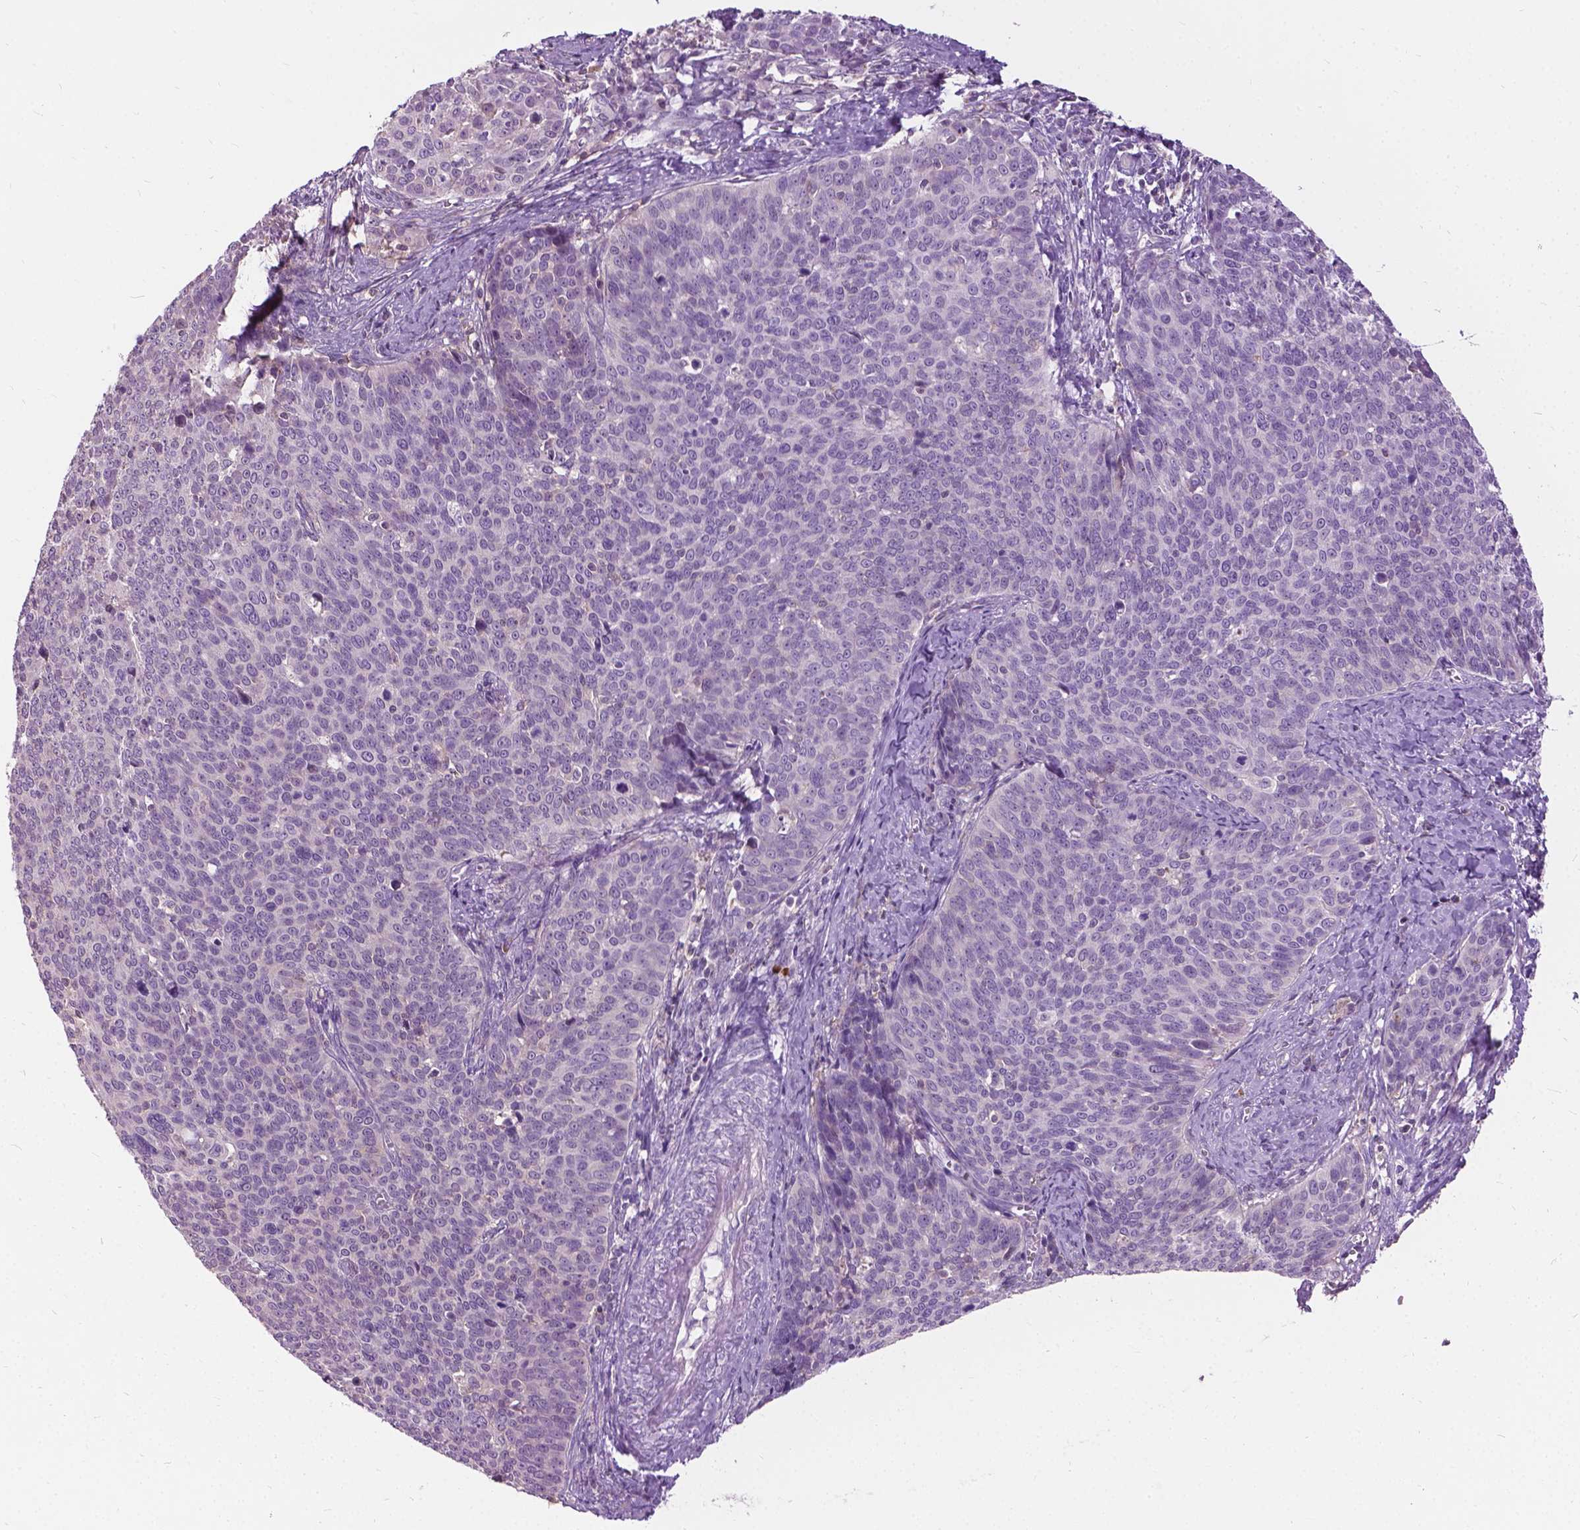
{"staining": {"intensity": "negative", "quantity": "none", "location": "none"}, "tissue": "cervical cancer", "cell_type": "Tumor cells", "image_type": "cancer", "snomed": [{"axis": "morphology", "description": "Normal tissue, NOS"}, {"axis": "morphology", "description": "Squamous cell carcinoma, NOS"}, {"axis": "topography", "description": "Cervix"}], "caption": "DAB (3,3'-diaminobenzidine) immunohistochemical staining of squamous cell carcinoma (cervical) exhibits no significant staining in tumor cells.", "gene": "JAK3", "patient": {"sex": "female", "age": 39}}